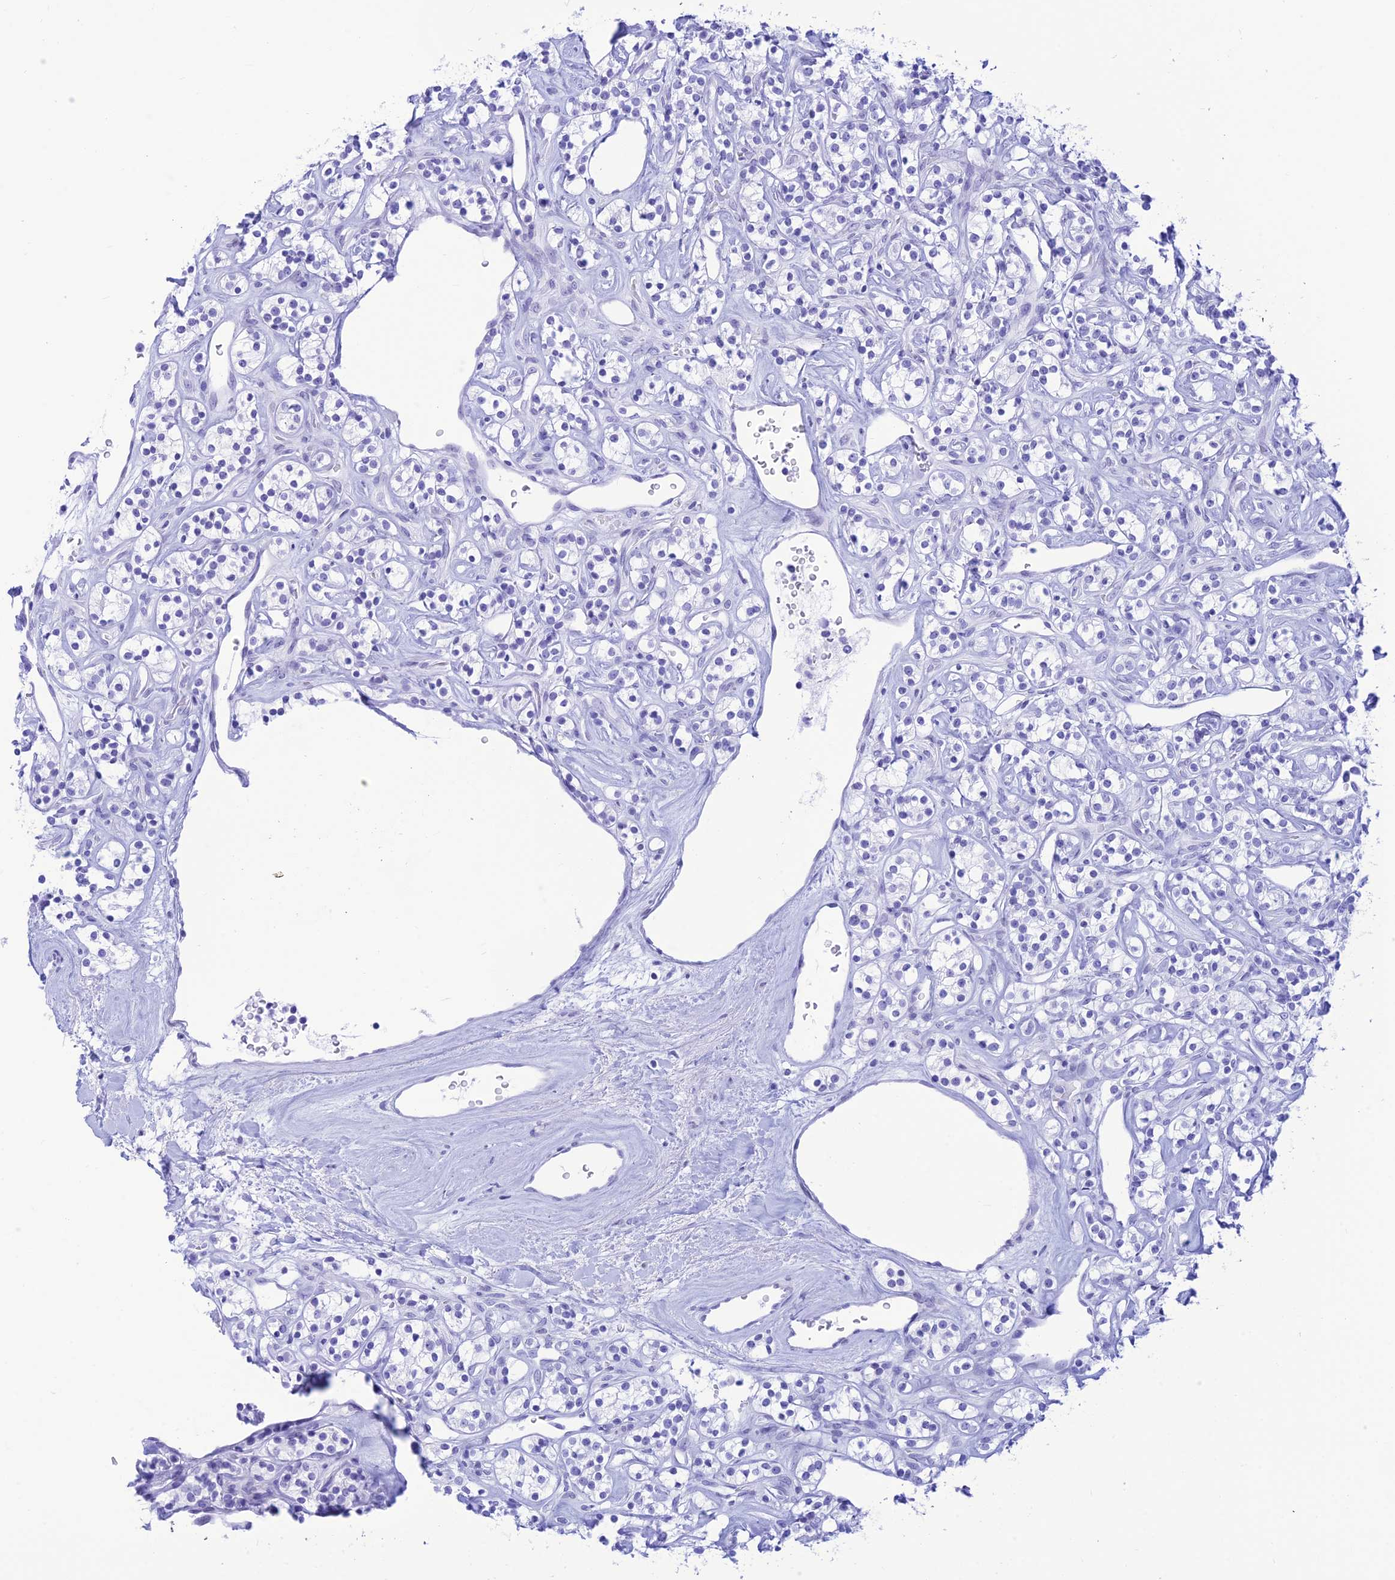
{"staining": {"intensity": "negative", "quantity": "none", "location": "none"}, "tissue": "renal cancer", "cell_type": "Tumor cells", "image_type": "cancer", "snomed": [{"axis": "morphology", "description": "Adenocarcinoma, NOS"}, {"axis": "topography", "description": "Kidney"}], "caption": "A high-resolution photomicrograph shows immunohistochemistry (IHC) staining of renal adenocarcinoma, which demonstrates no significant expression in tumor cells.", "gene": "PRNP", "patient": {"sex": "male", "age": 77}}